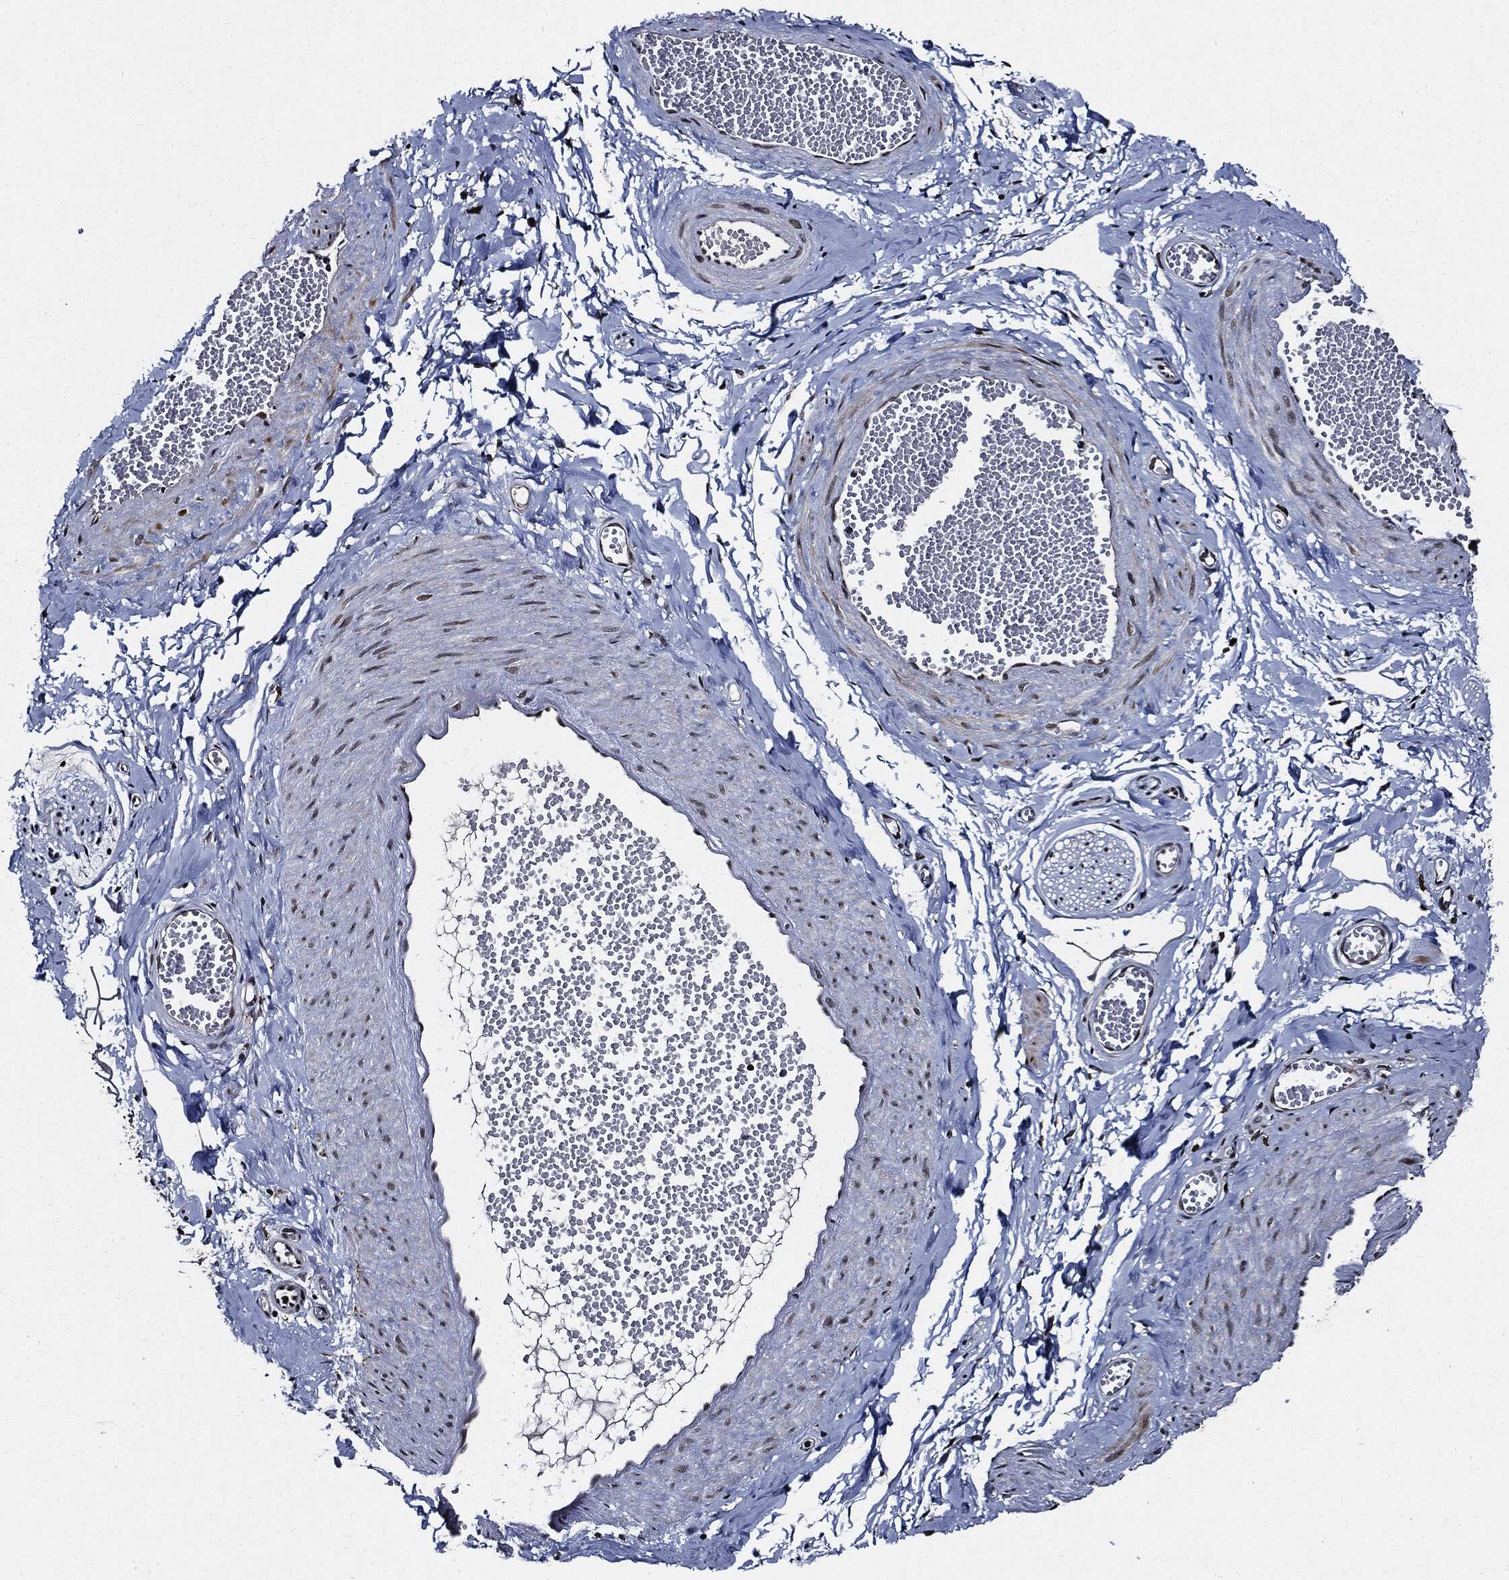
{"staining": {"intensity": "negative", "quantity": "none", "location": "none"}, "tissue": "adipose tissue", "cell_type": "Adipocytes", "image_type": "normal", "snomed": [{"axis": "morphology", "description": "Normal tissue, NOS"}, {"axis": "topography", "description": "Smooth muscle"}, {"axis": "topography", "description": "Peripheral nerve tissue"}], "caption": "An IHC micrograph of benign adipose tissue is shown. There is no staining in adipocytes of adipose tissue. (DAB (3,3'-diaminobenzidine) IHC with hematoxylin counter stain).", "gene": "SUGT1", "patient": {"sex": "male", "age": 22}}